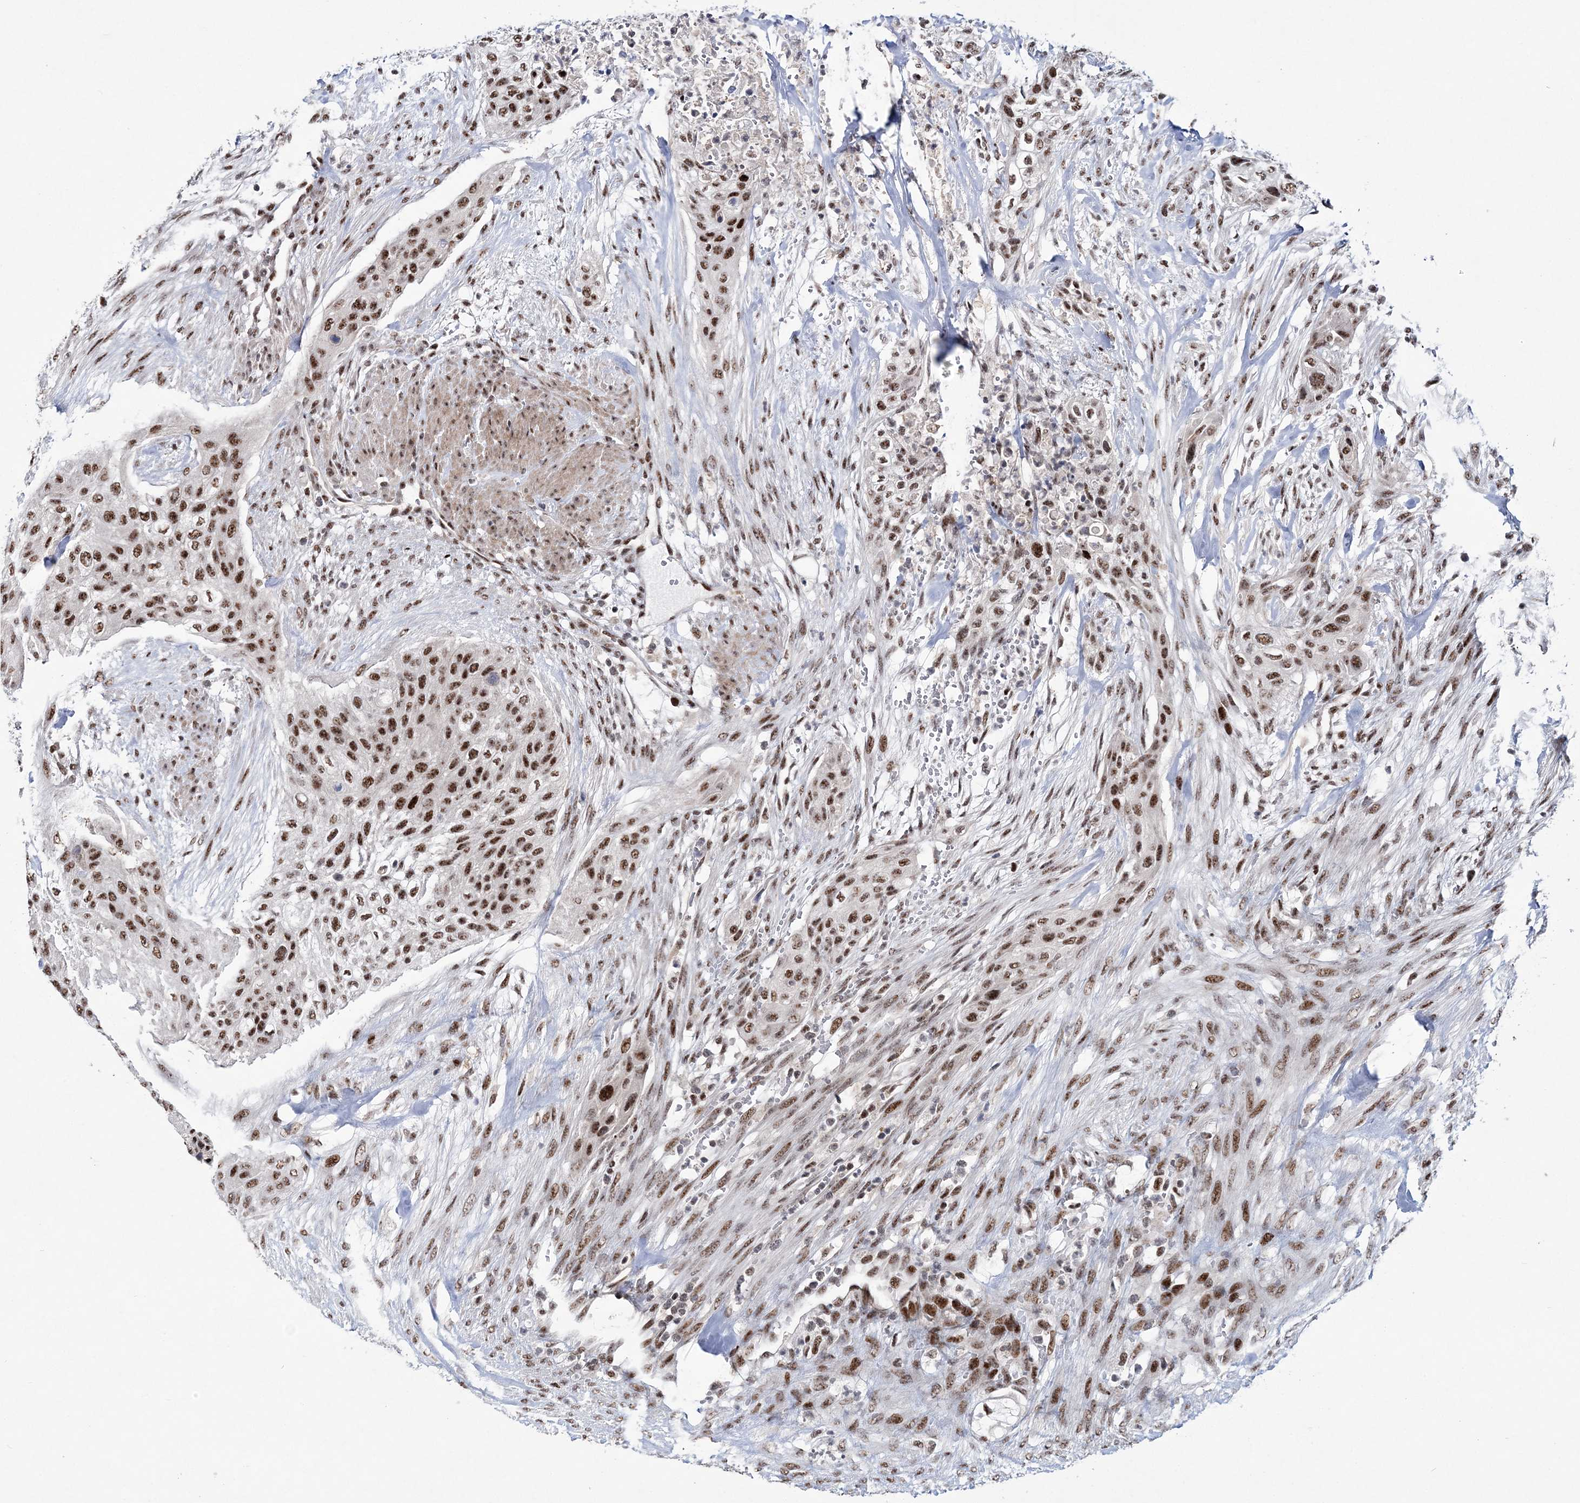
{"staining": {"intensity": "moderate", "quantity": ">75%", "location": "nuclear"}, "tissue": "urothelial cancer", "cell_type": "Tumor cells", "image_type": "cancer", "snomed": [{"axis": "morphology", "description": "Urothelial carcinoma, High grade"}, {"axis": "topography", "description": "Urinary bladder"}], "caption": "High-power microscopy captured an immunohistochemistry (IHC) histopathology image of high-grade urothelial carcinoma, revealing moderate nuclear staining in approximately >75% of tumor cells.", "gene": "TATDN2", "patient": {"sex": "male", "age": 35}}